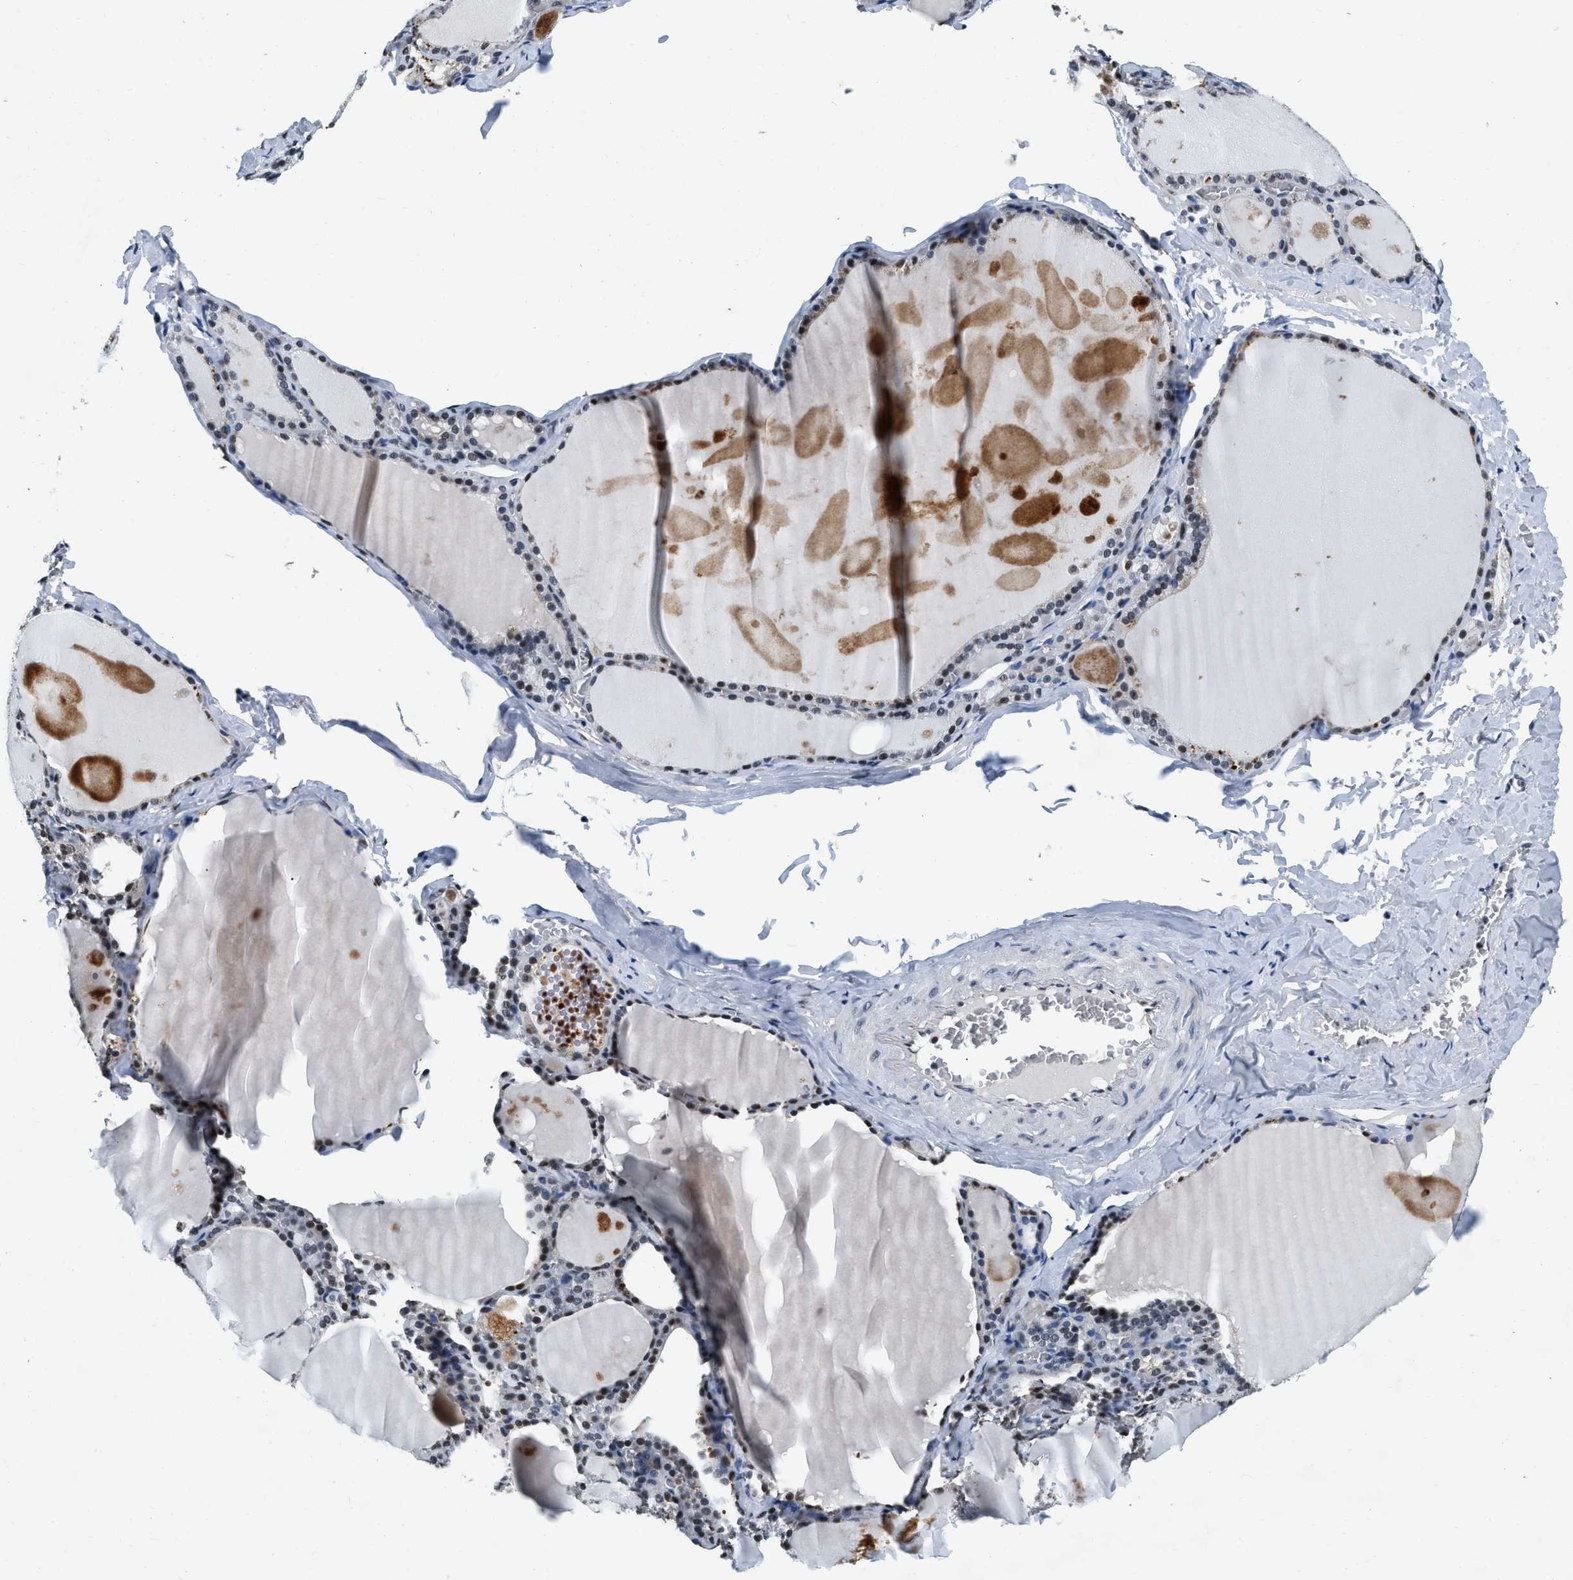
{"staining": {"intensity": "weak", "quantity": "25%-75%", "location": "nuclear"}, "tissue": "thyroid gland", "cell_type": "Glandular cells", "image_type": "normal", "snomed": [{"axis": "morphology", "description": "Normal tissue, NOS"}, {"axis": "topography", "description": "Thyroid gland"}], "caption": "An IHC image of normal tissue is shown. Protein staining in brown labels weak nuclear positivity in thyroid gland within glandular cells.", "gene": "CCNE1", "patient": {"sex": "male", "age": 56}}